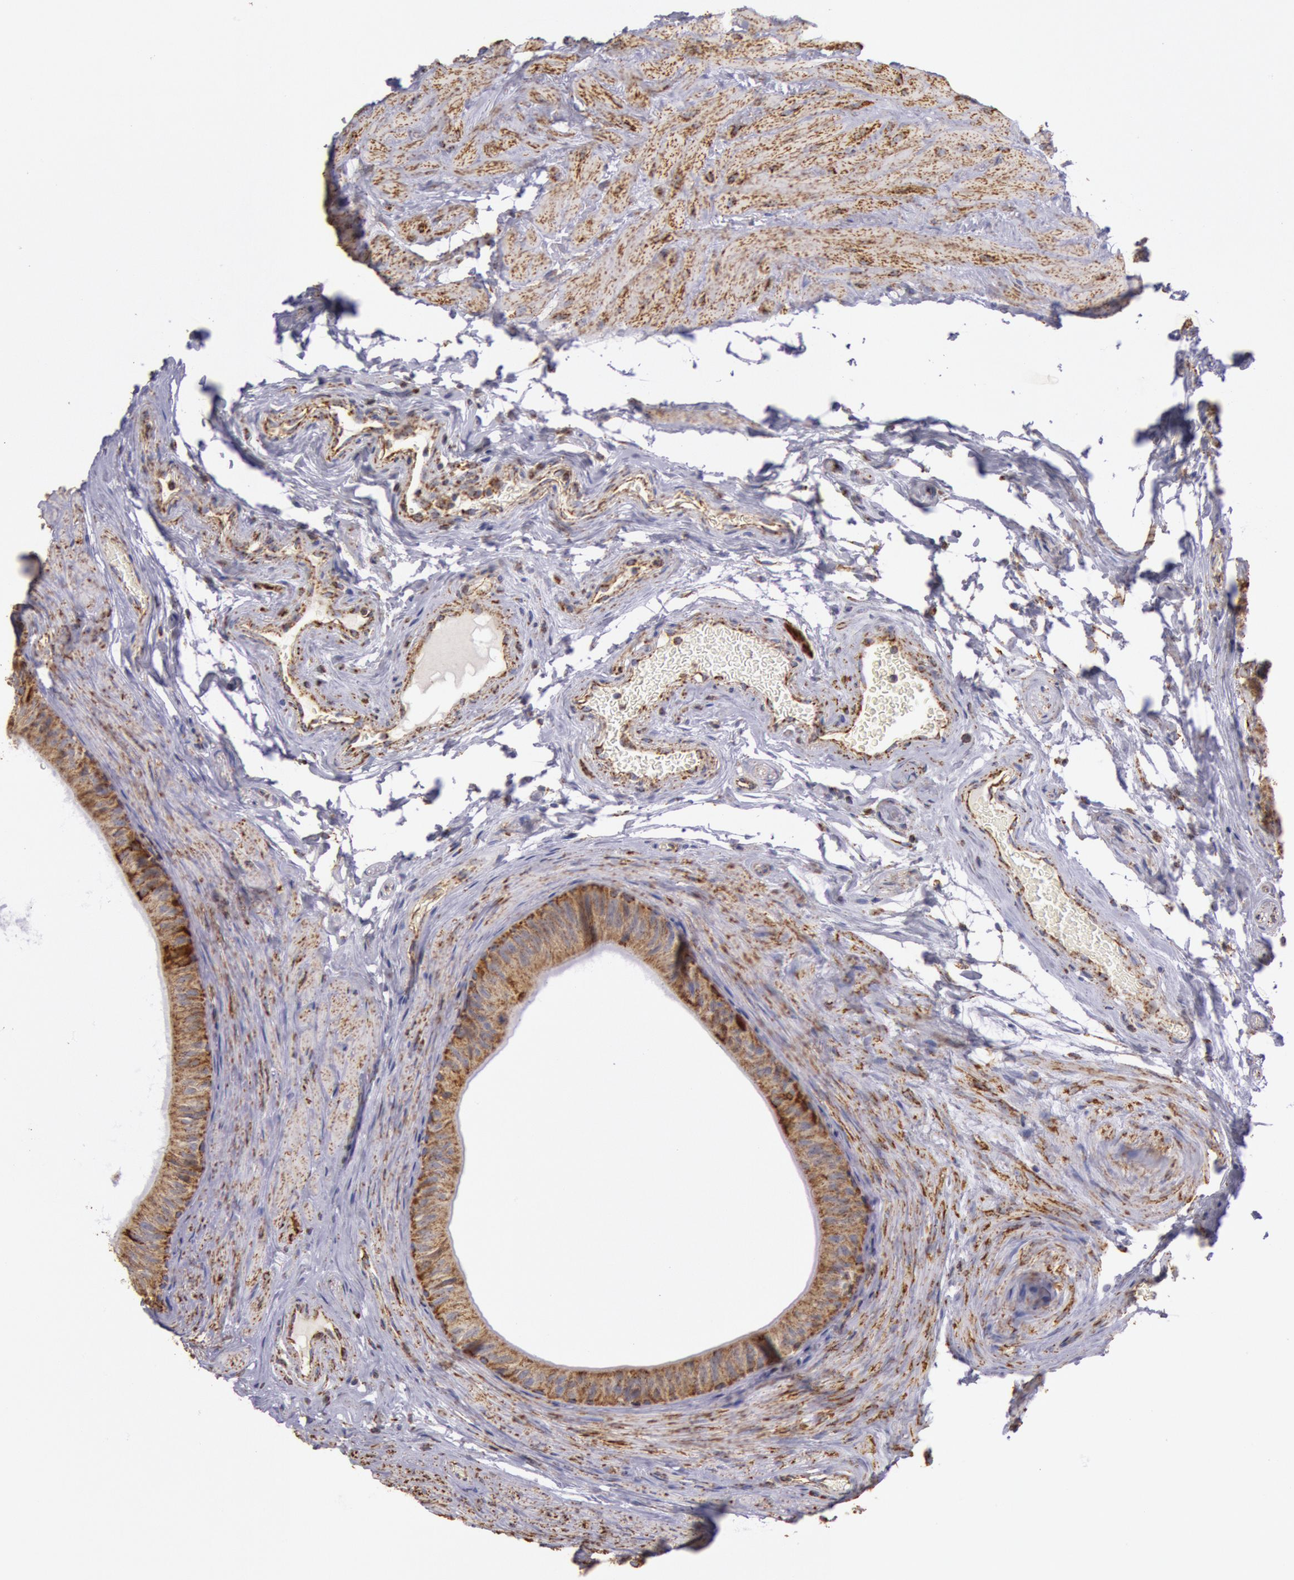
{"staining": {"intensity": "moderate", "quantity": ">75%", "location": "cytoplasmic/membranous"}, "tissue": "epididymis", "cell_type": "Glandular cells", "image_type": "normal", "snomed": [{"axis": "morphology", "description": "Normal tissue, NOS"}, {"axis": "topography", "description": "Testis"}, {"axis": "topography", "description": "Epididymis"}], "caption": "Protein expression analysis of unremarkable epididymis shows moderate cytoplasmic/membranous positivity in about >75% of glandular cells.", "gene": "CYC1", "patient": {"sex": "male", "age": 36}}